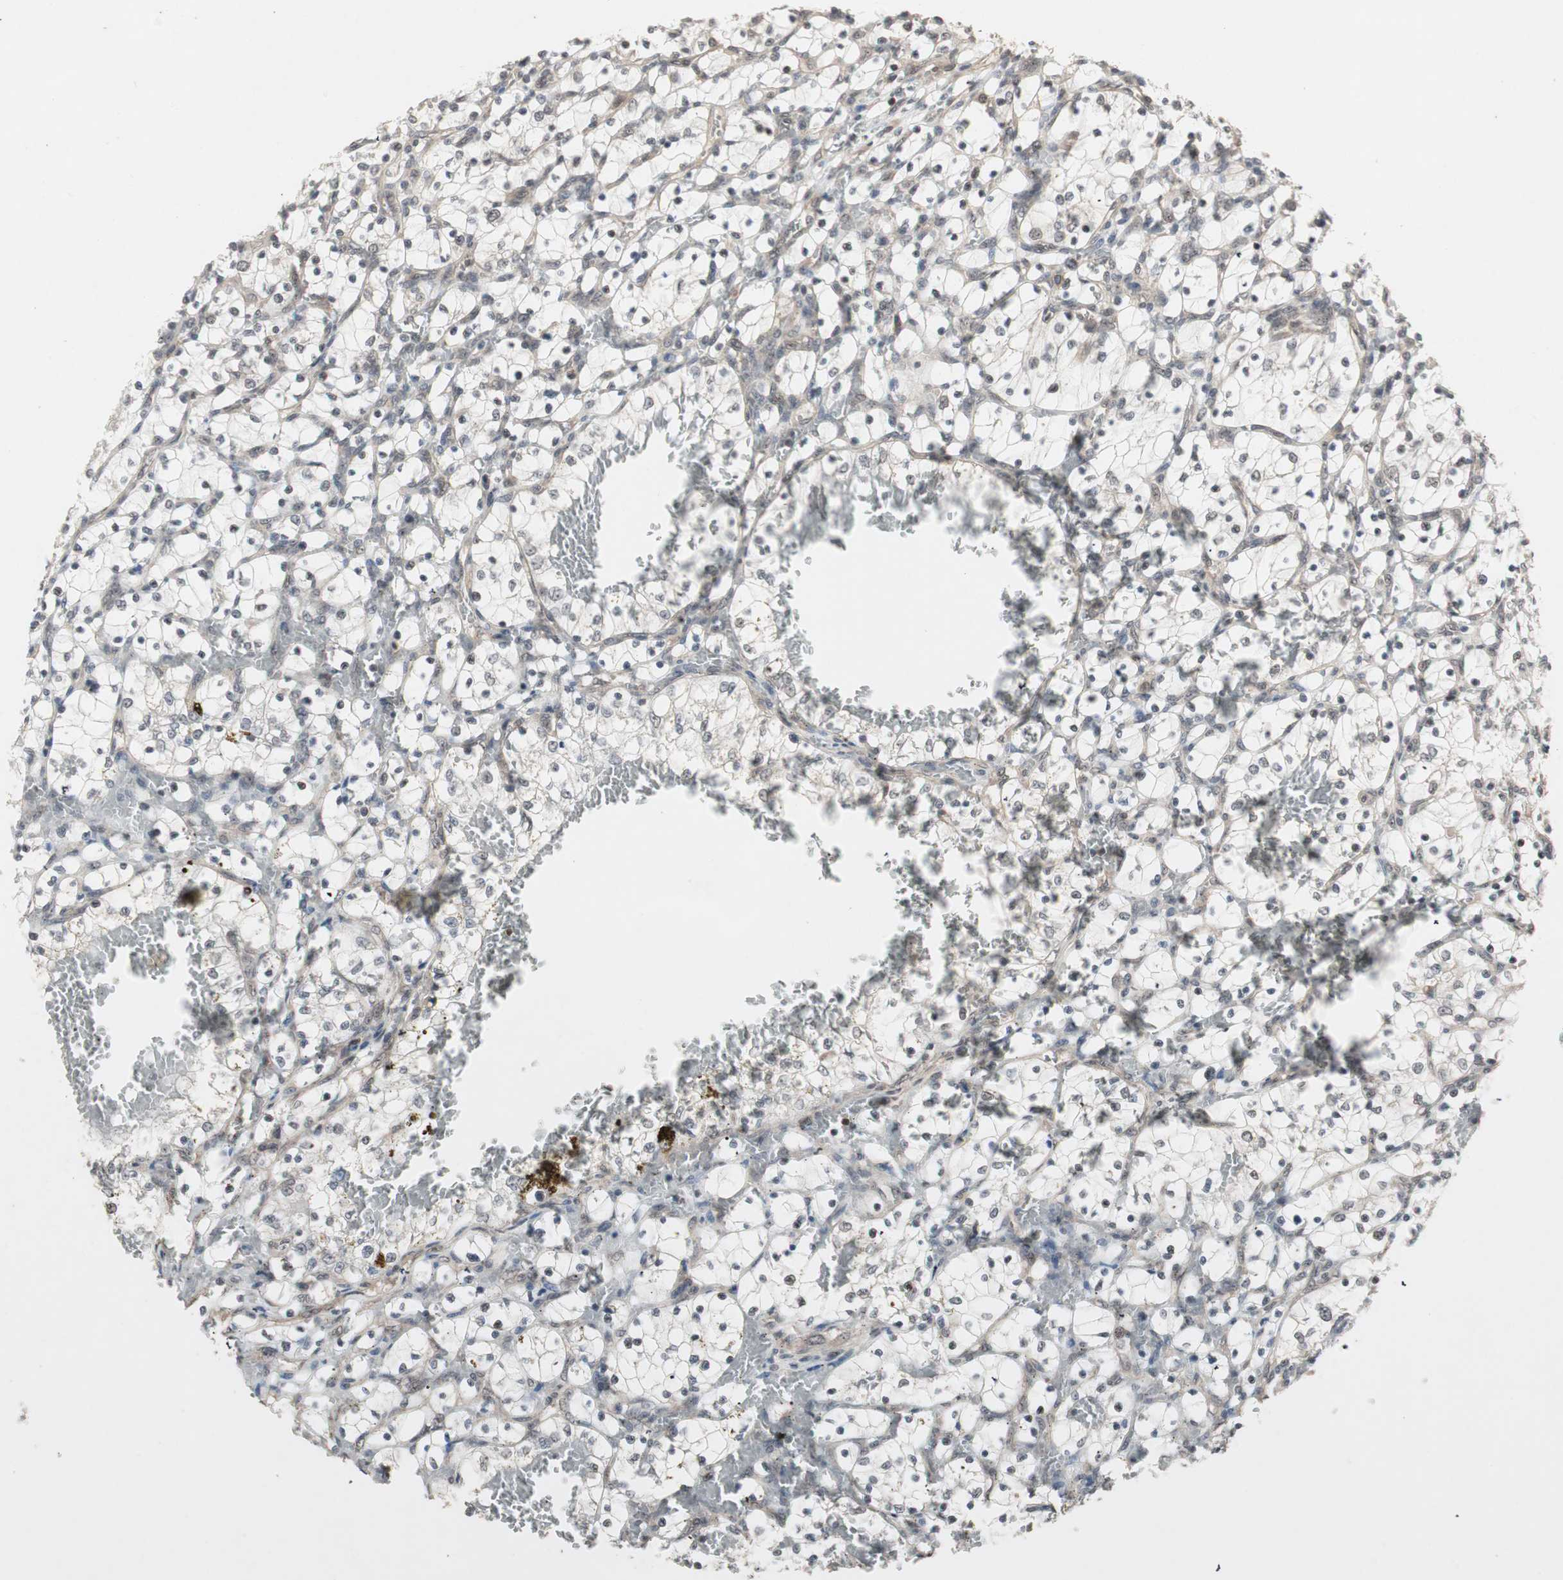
{"staining": {"intensity": "weak", "quantity": "25%-75%", "location": "nuclear"}, "tissue": "renal cancer", "cell_type": "Tumor cells", "image_type": "cancer", "snomed": [{"axis": "morphology", "description": "Adenocarcinoma, NOS"}, {"axis": "topography", "description": "Kidney"}], "caption": "There is low levels of weak nuclear positivity in tumor cells of adenocarcinoma (renal), as demonstrated by immunohistochemical staining (brown color).", "gene": "CSNK2B", "patient": {"sex": "female", "age": 69}}